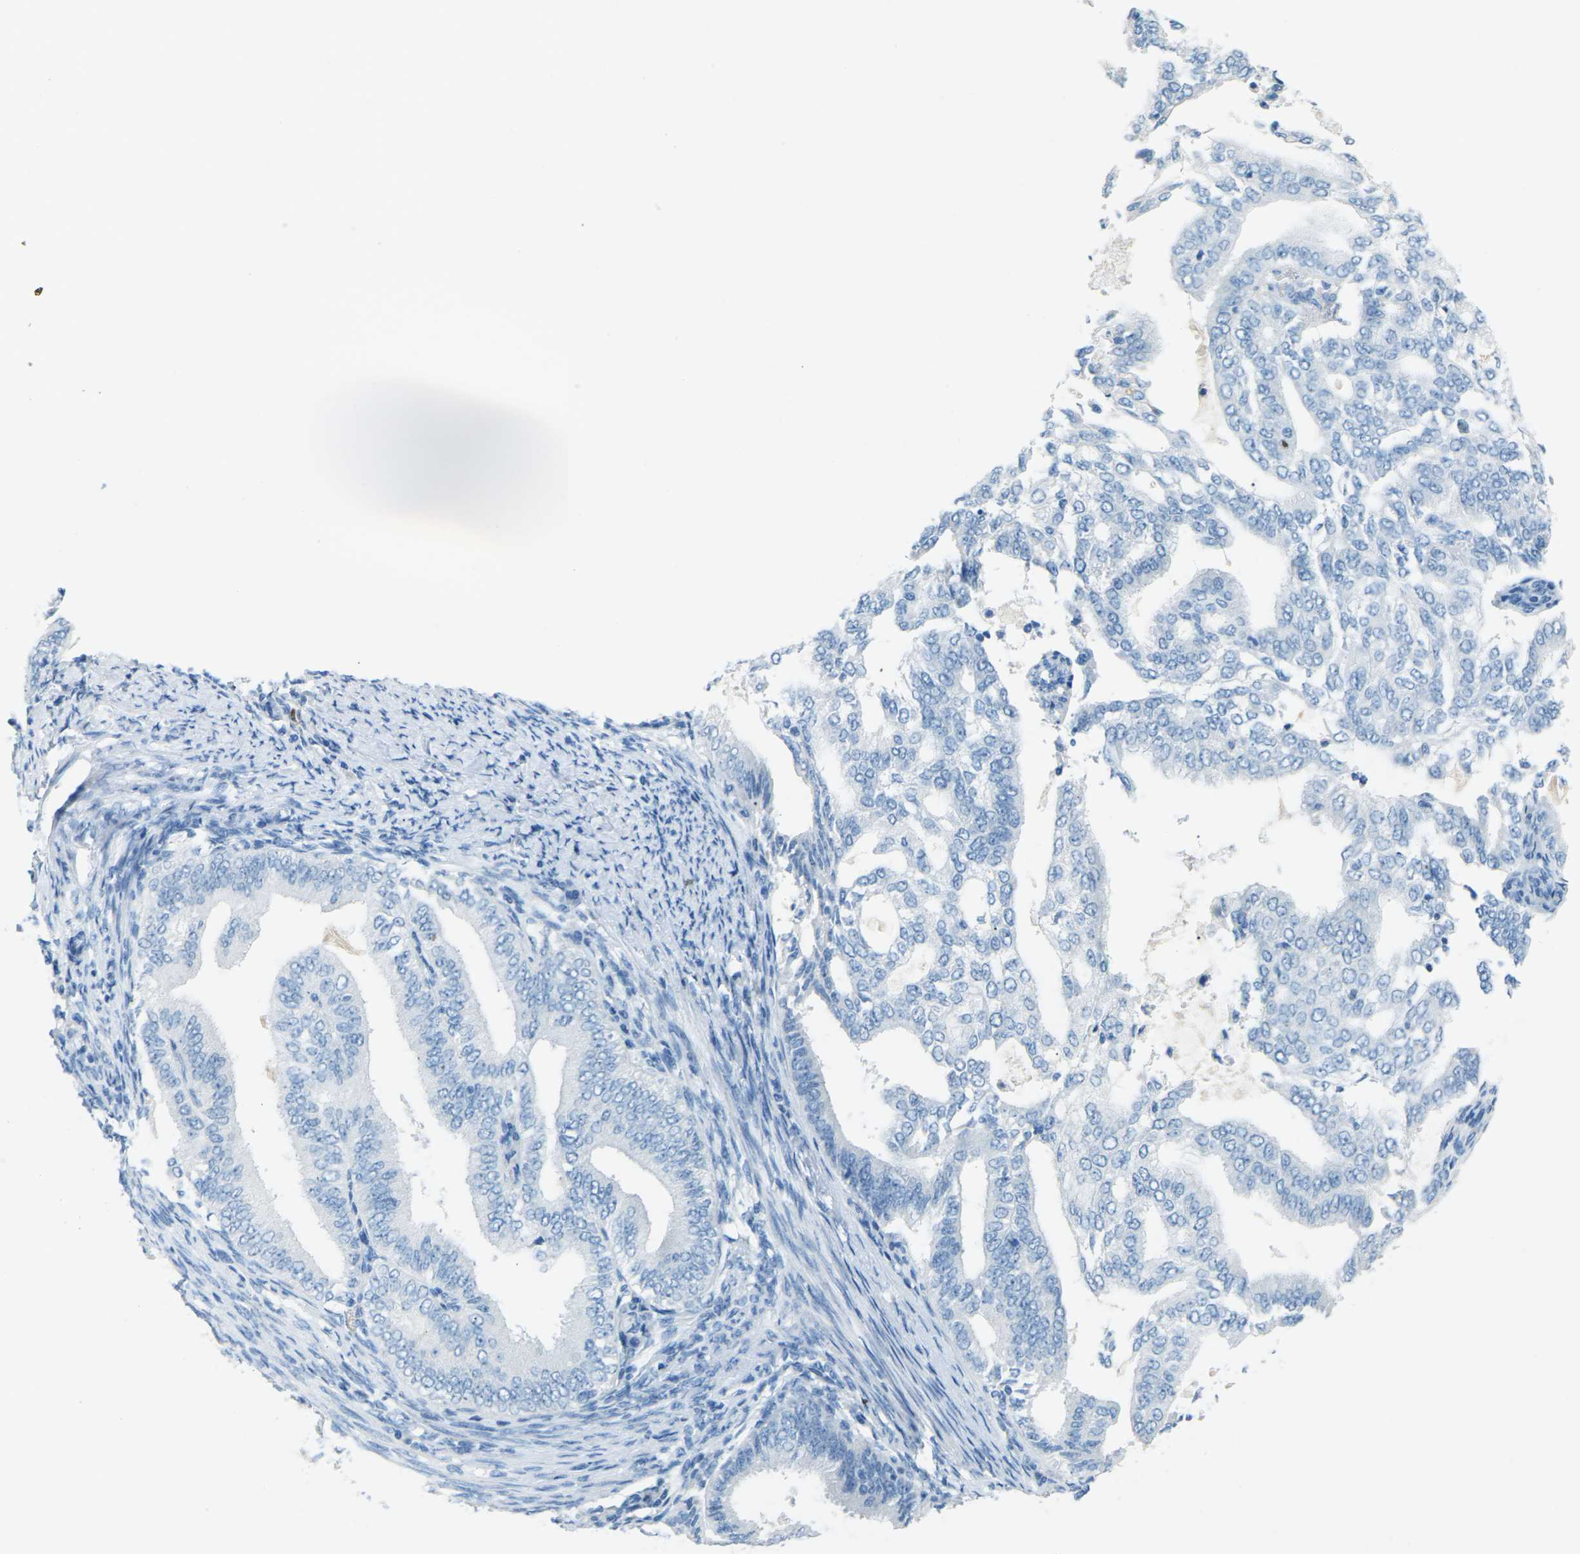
{"staining": {"intensity": "negative", "quantity": "none", "location": "none"}, "tissue": "endometrial cancer", "cell_type": "Tumor cells", "image_type": "cancer", "snomed": [{"axis": "morphology", "description": "Adenocarcinoma, NOS"}, {"axis": "topography", "description": "Endometrium"}], "caption": "This is a histopathology image of IHC staining of endometrial cancer, which shows no expression in tumor cells.", "gene": "CDH16", "patient": {"sex": "female", "age": 58}}